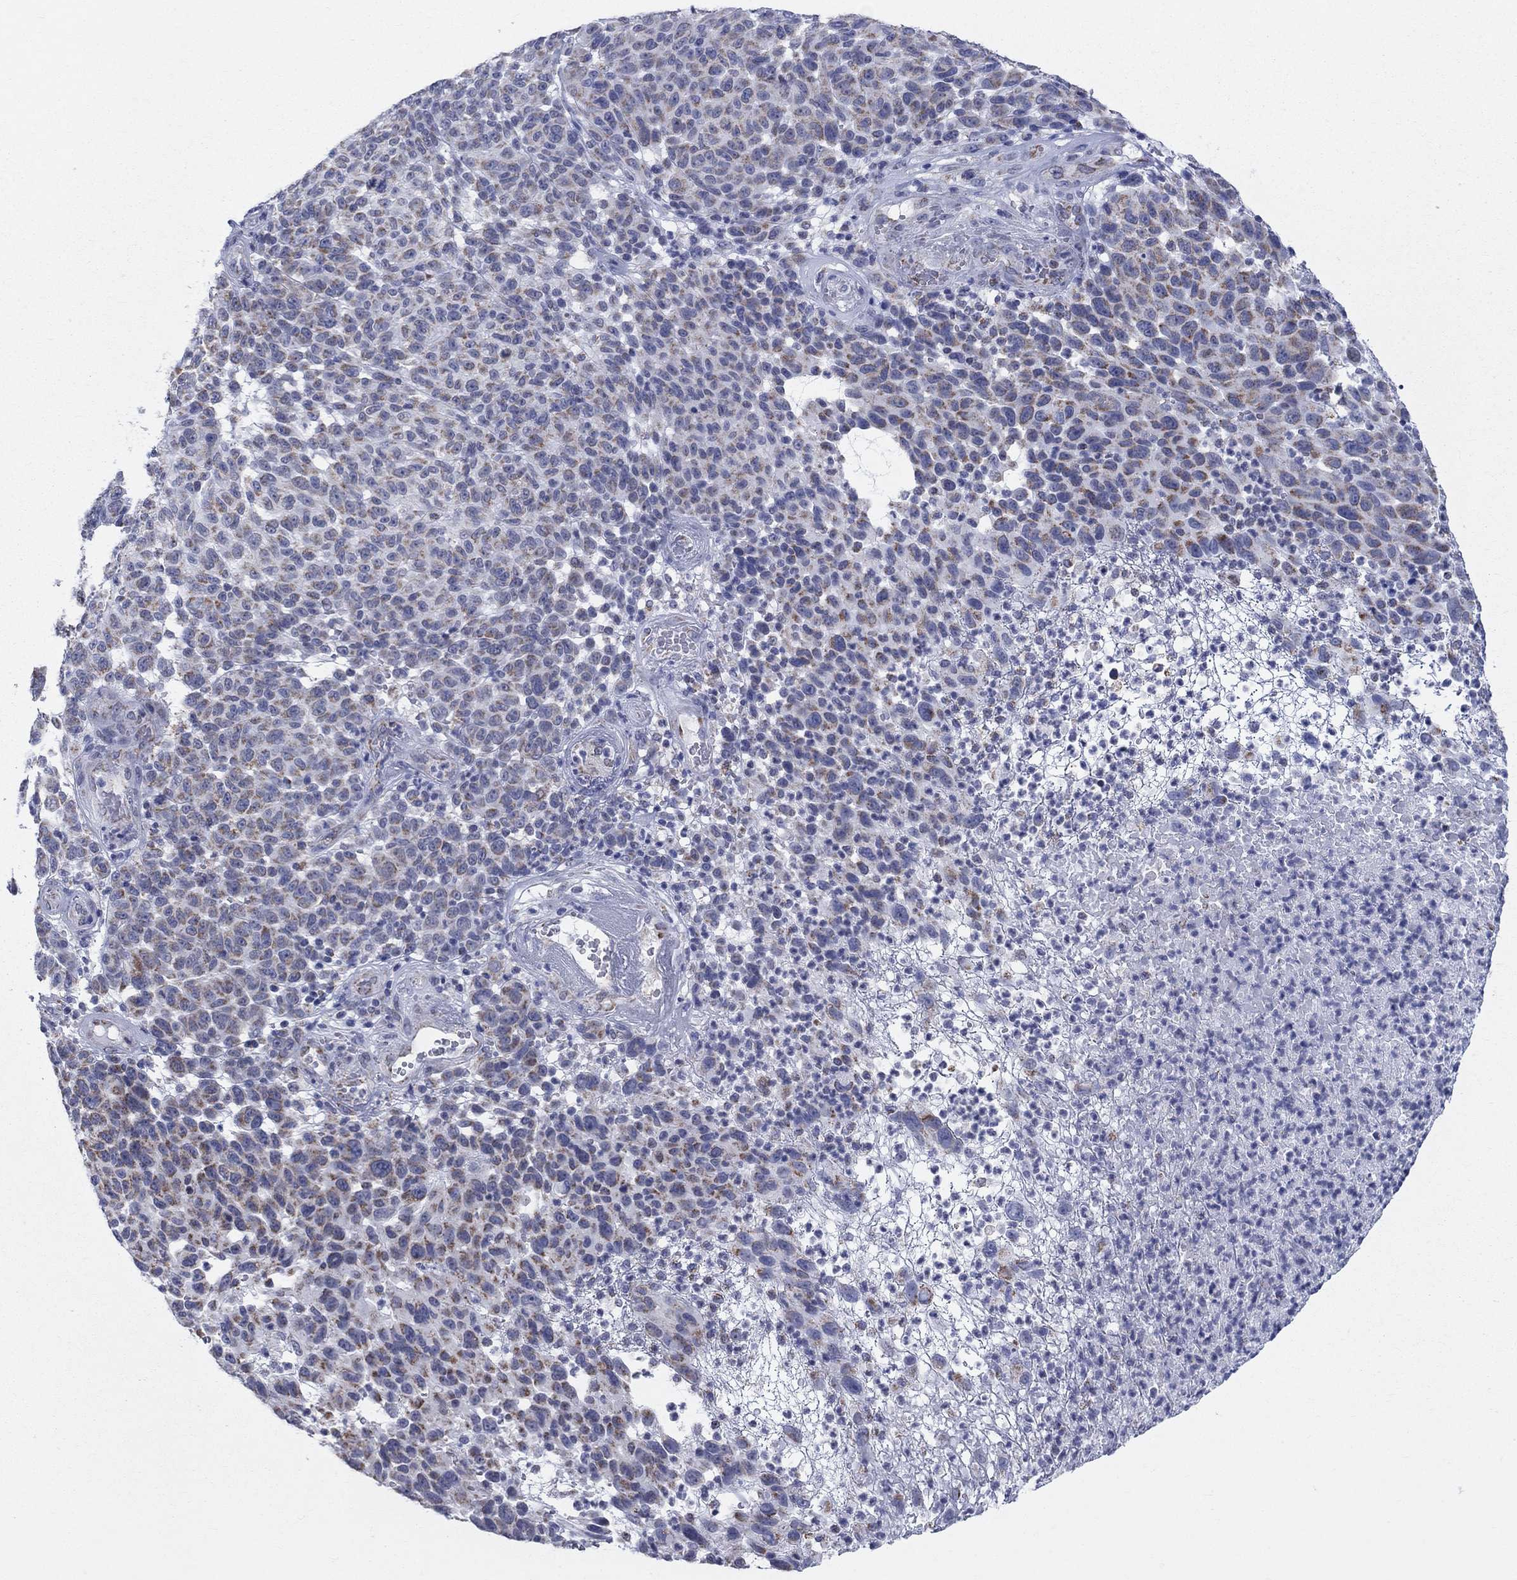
{"staining": {"intensity": "moderate", "quantity": ">75%", "location": "cytoplasmic/membranous"}, "tissue": "melanoma", "cell_type": "Tumor cells", "image_type": "cancer", "snomed": [{"axis": "morphology", "description": "Malignant melanoma, NOS"}, {"axis": "topography", "description": "Skin"}], "caption": "Protein expression analysis of human melanoma reveals moderate cytoplasmic/membranous staining in approximately >75% of tumor cells. (Stains: DAB (3,3'-diaminobenzidine) in brown, nuclei in blue, Microscopy: brightfield microscopy at high magnification).", "gene": "KISS1R", "patient": {"sex": "male", "age": 59}}